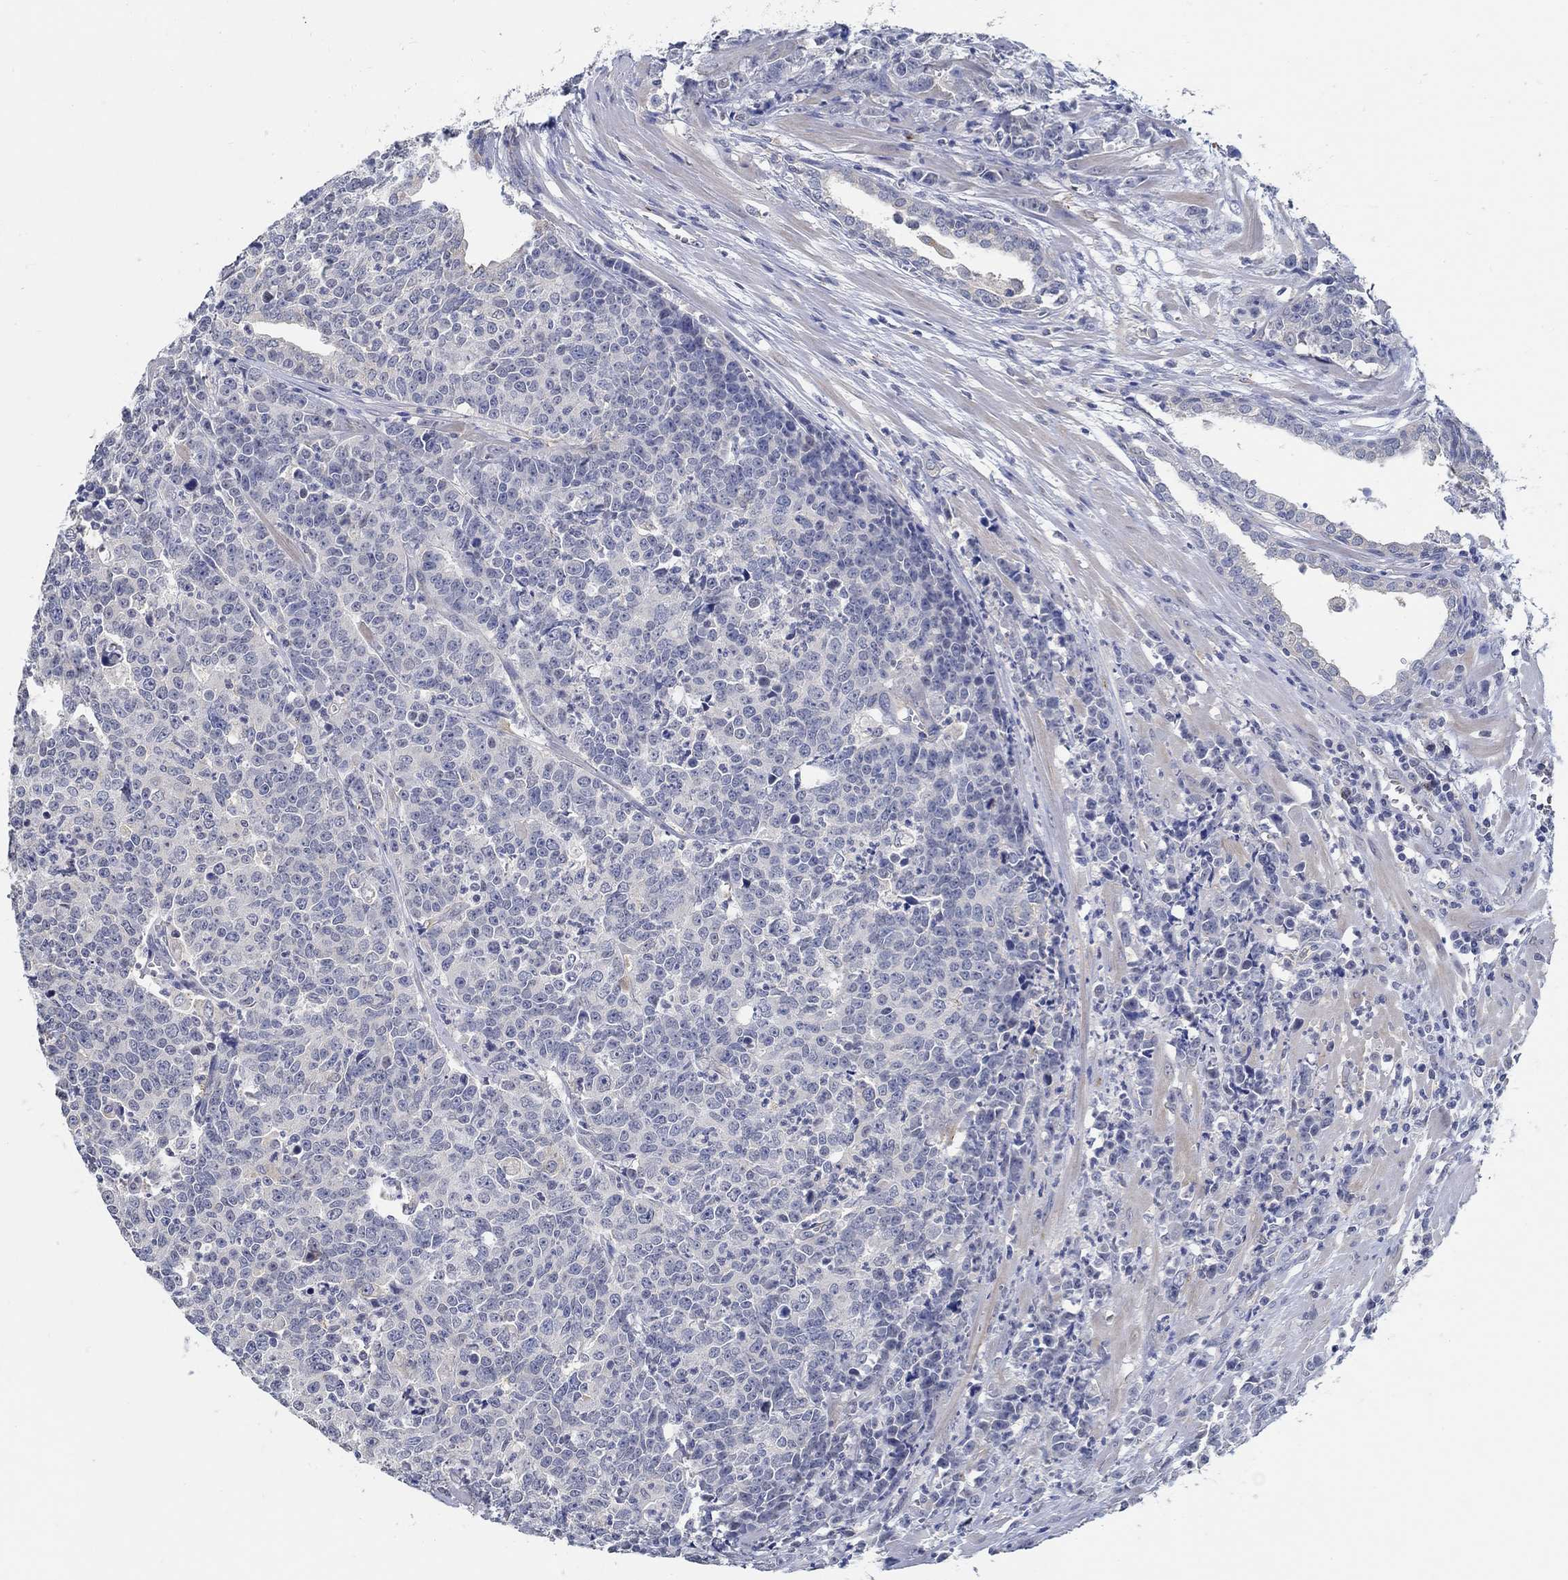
{"staining": {"intensity": "negative", "quantity": "none", "location": "none"}, "tissue": "prostate cancer", "cell_type": "Tumor cells", "image_type": "cancer", "snomed": [{"axis": "morphology", "description": "Adenocarcinoma, NOS"}, {"axis": "topography", "description": "Prostate"}], "caption": "Tumor cells show no significant positivity in prostate cancer (adenocarcinoma).", "gene": "PCDH11X", "patient": {"sex": "male", "age": 67}}